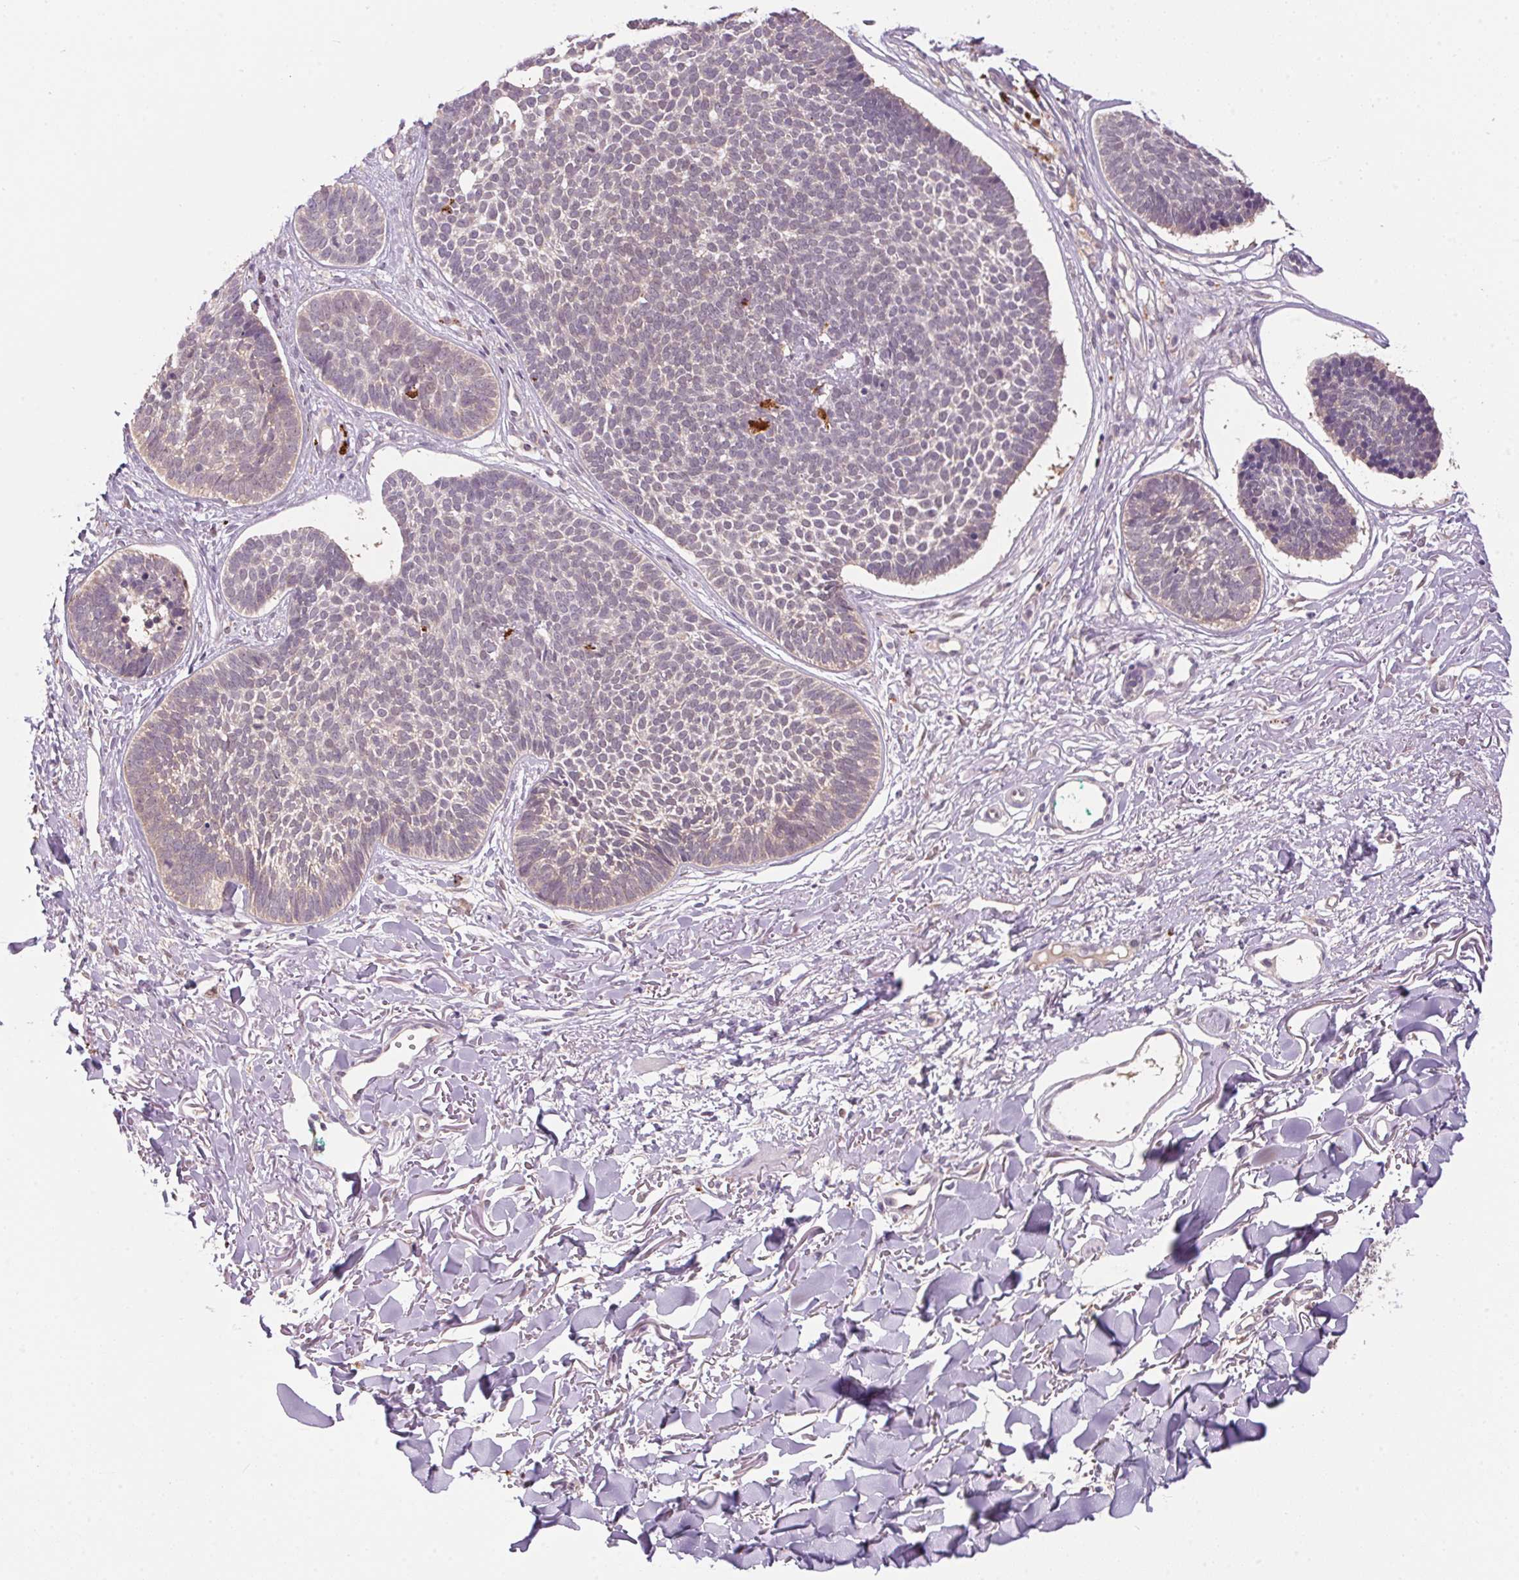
{"staining": {"intensity": "weak", "quantity": "<25%", "location": "cytoplasmic/membranous"}, "tissue": "skin cancer", "cell_type": "Tumor cells", "image_type": "cancer", "snomed": [{"axis": "morphology", "description": "Basal cell carcinoma"}, {"axis": "topography", "description": "Skin"}, {"axis": "topography", "description": "Skin of neck"}, {"axis": "topography", "description": "Skin of shoulder"}, {"axis": "topography", "description": "Skin of back"}], "caption": "Human skin cancer stained for a protein using immunohistochemistry (IHC) reveals no expression in tumor cells.", "gene": "ADH5", "patient": {"sex": "male", "age": 80}}